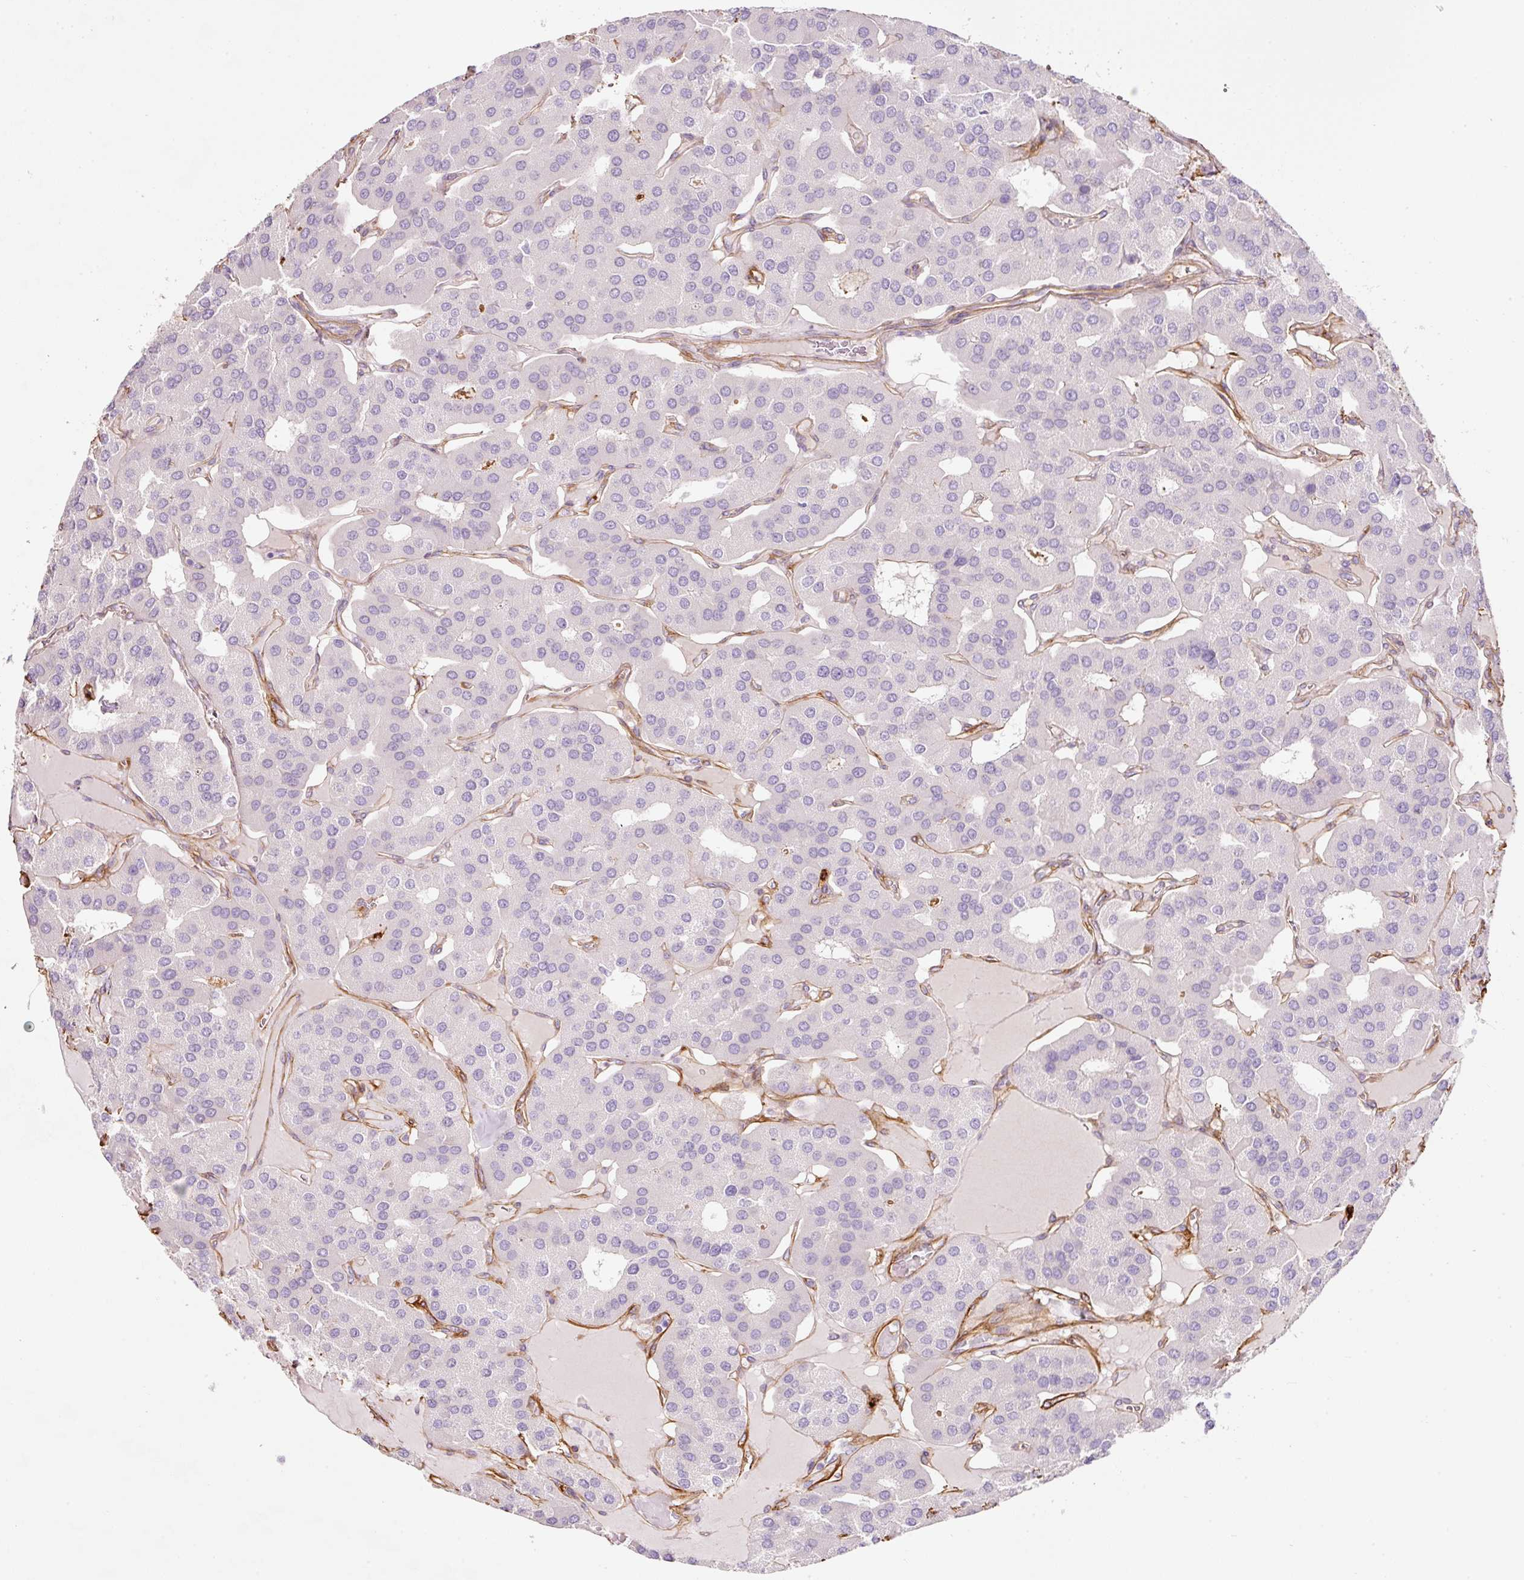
{"staining": {"intensity": "negative", "quantity": "none", "location": "none"}, "tissue": "parathyroid gland", "cell_type": "Glandular cells", "image_type": "normal", "snomed": [{"axis": "morphology", "description": "Normal tissue, NOS"}, {"axis": "morphology", "description": "Adenoma, NOS"}, {"axis": "topography", "description": "Parathyroid gland"}], "caption": "Photomicrograph shows no significant protein expression in glandular cells of normal parathyroid gland.", "gene": "LOXL4", "patient": {"sex": "female", "age": 86}}